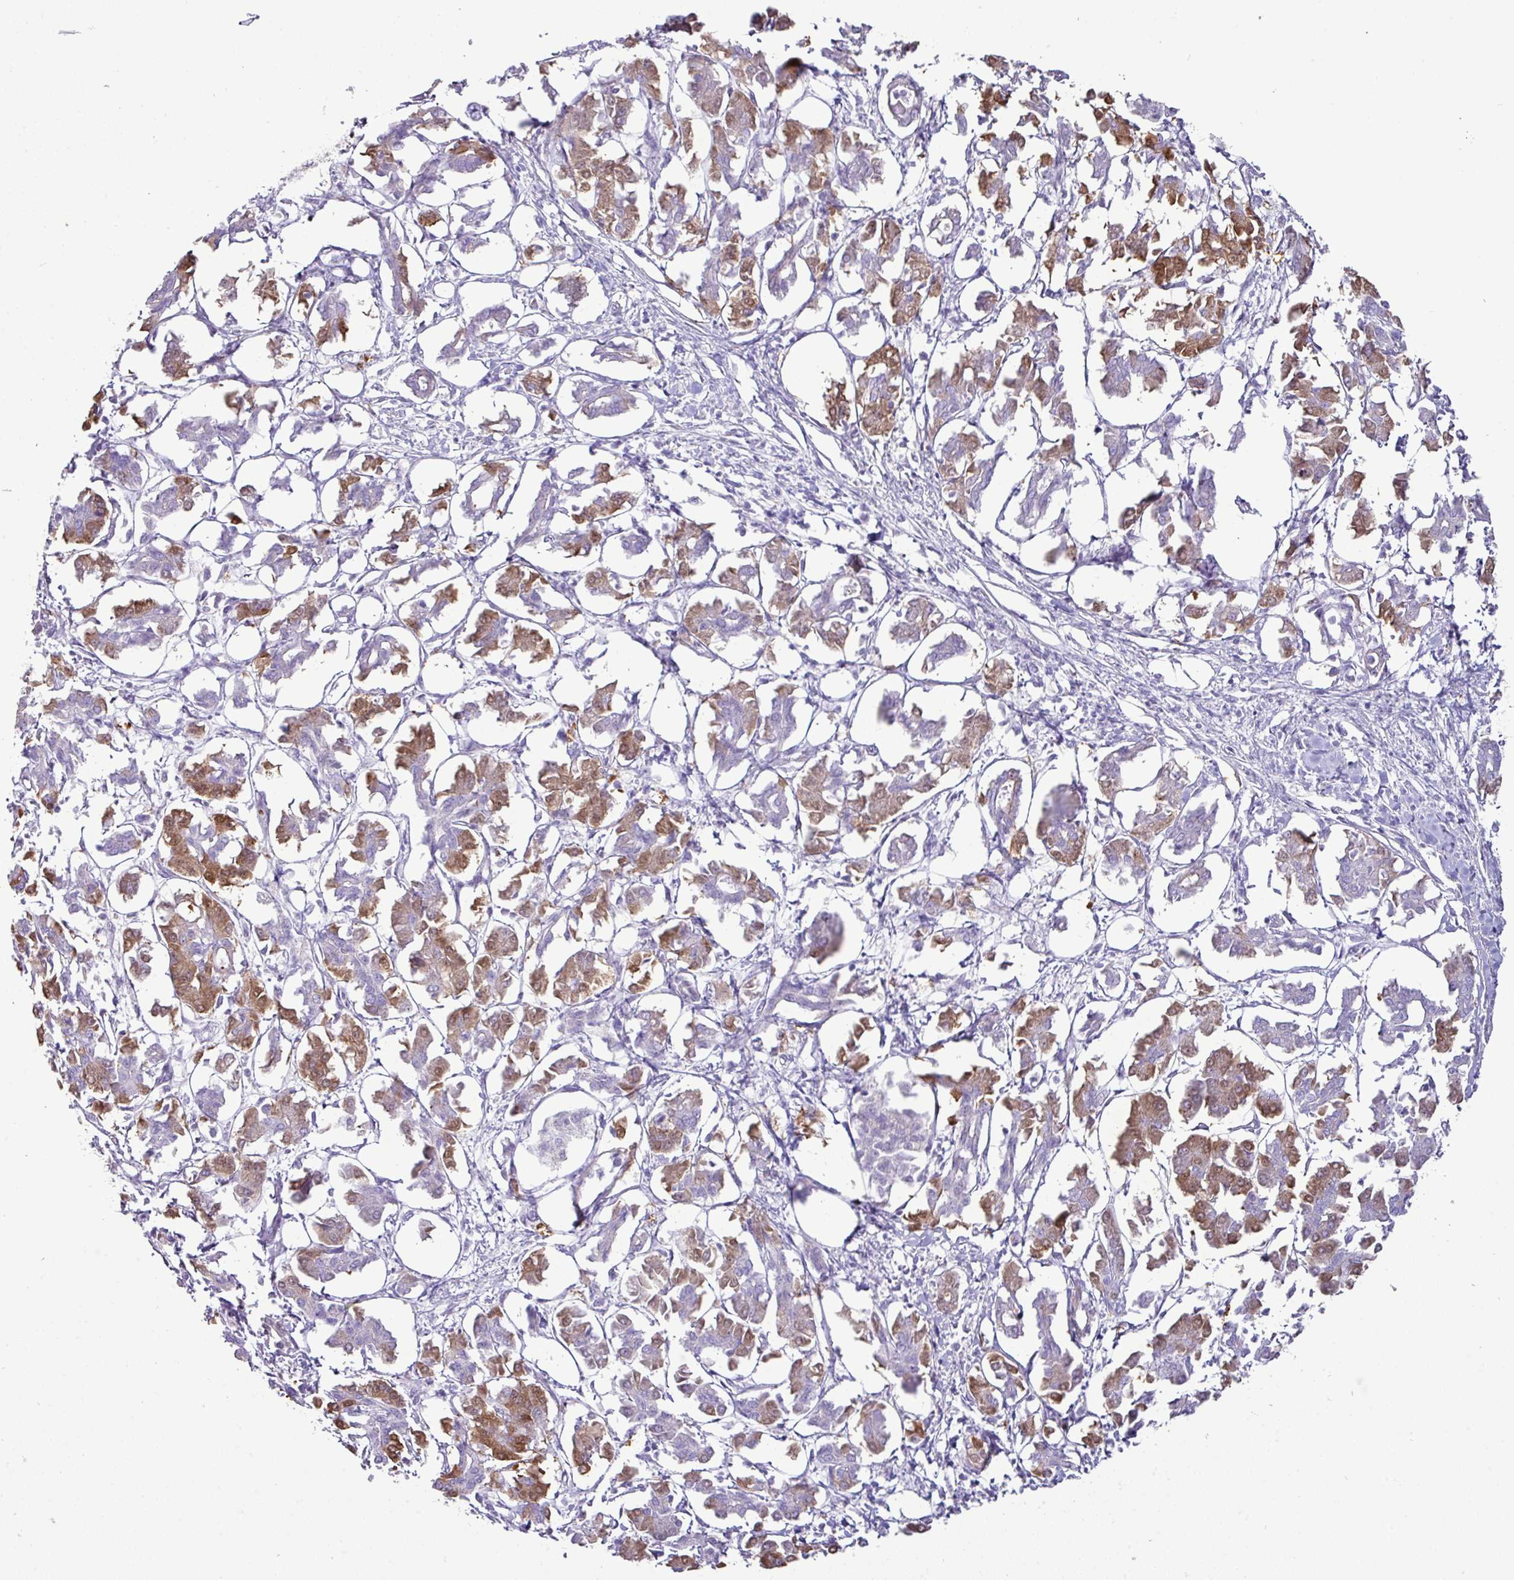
{"staining": {"intensity": "moderate", "quantity": "25%-75%", "location": "cytoplasmic/membranous"}, "tissue": "pancreatic cancer", "cell_type": "Tumor cells", "image_type": "cancer", "snomed": [{"axis": "morphology", "description": "Adenocarcinoma, NOS"}, {"axis": "topography", "description": "Pancreas"}], "caption": "Immunohistochemical staining of human pancreatic cancer (adenocarcinoma) displays medium levels of moderate cytoplasmic/membranous protein expression in about 25%-75% of tumor cells.", "gene": "GSTA3", "patient": {"sex": "male", "age": 61}}